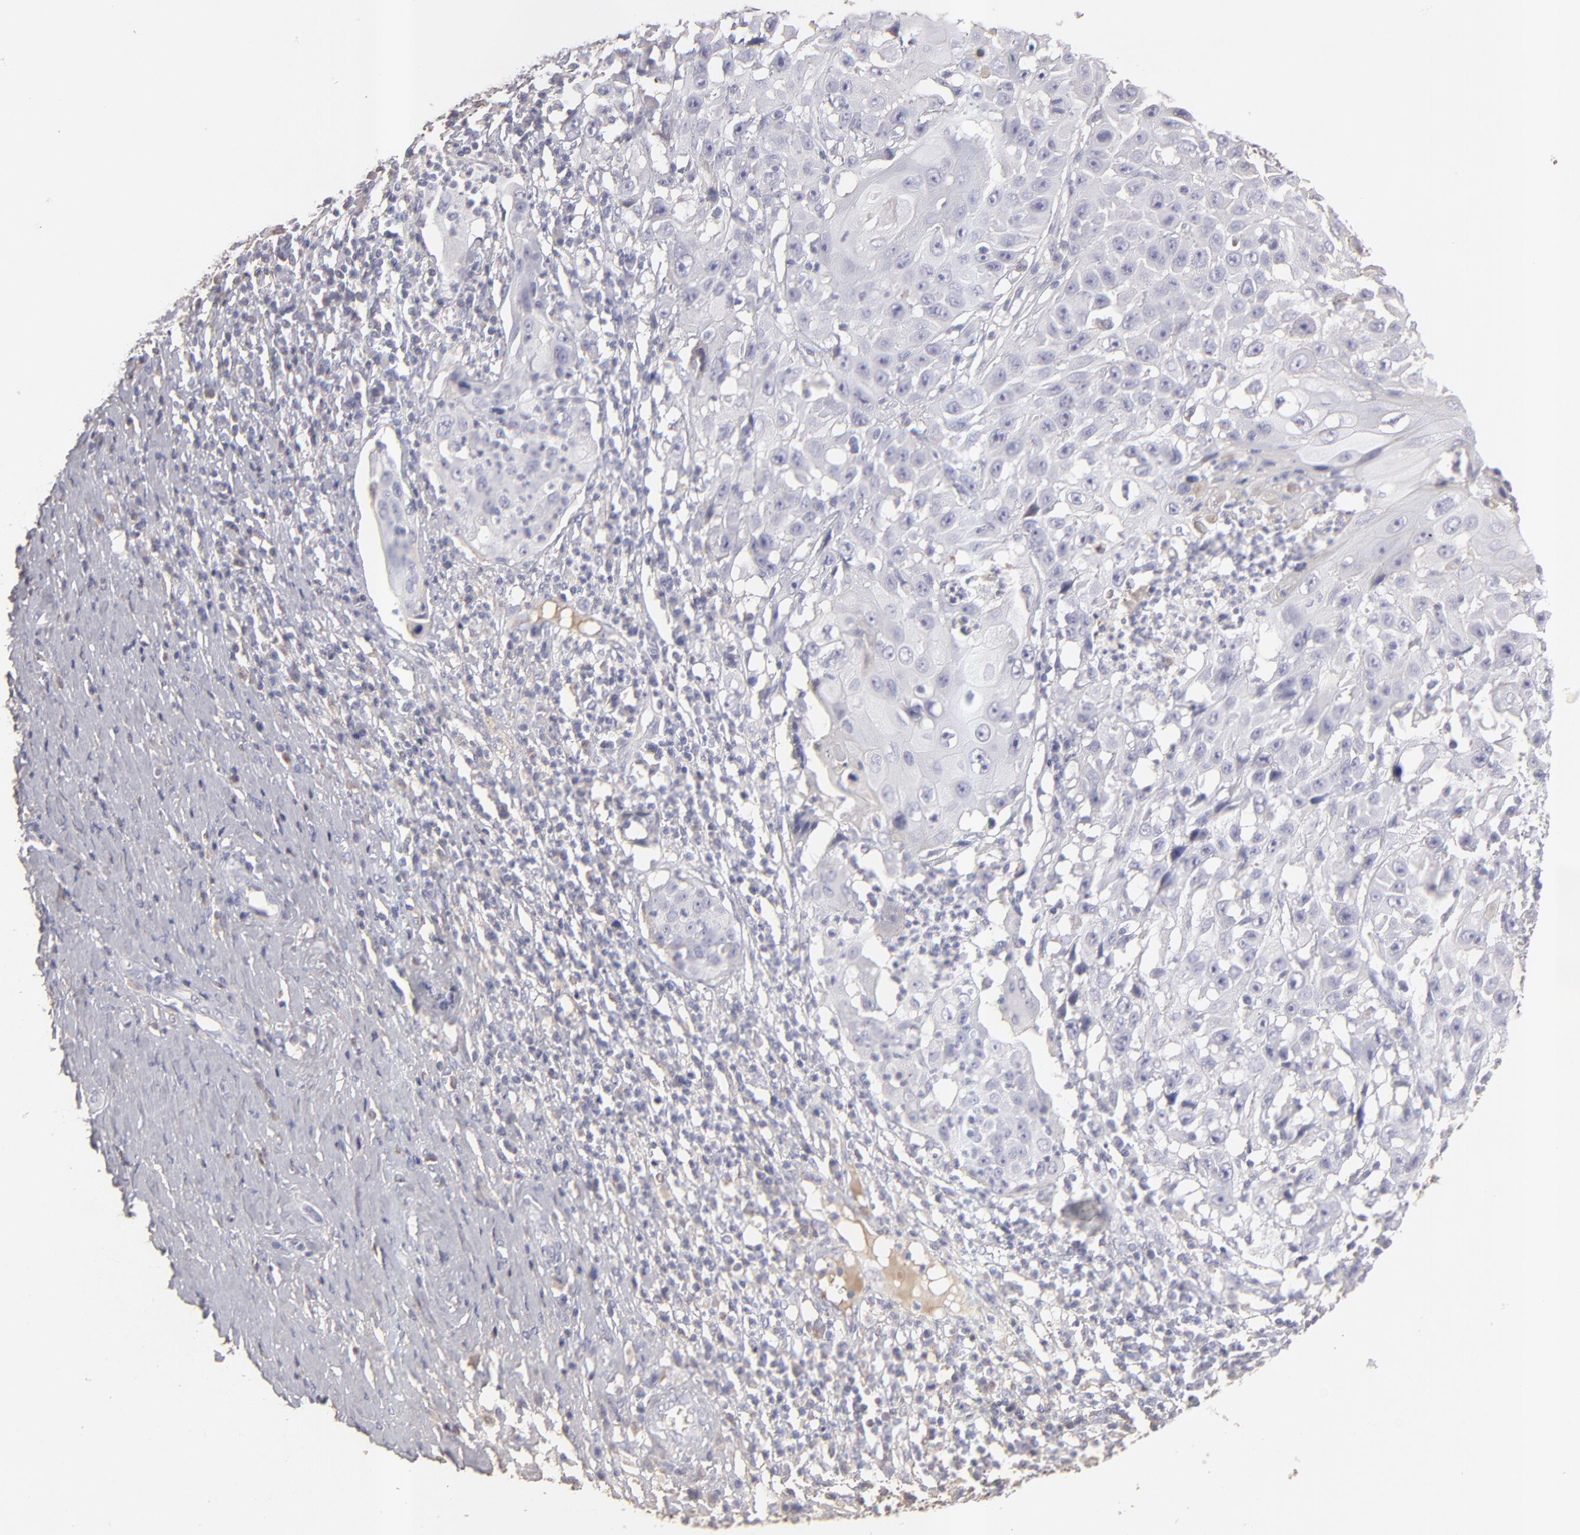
{"staining": {"intensity": "negative", "quantity": "none", "location": "none"}, "tissue": "cervical cancer", "cell_type": "Tumor cells", "image_type": "cancer", "snomed": [{"axis": "morphology", "description": "Squamous cell carcinoma, NOS"}, {"axis": "topography", "description": "Cervix"}], "caption": "Cervical squamous cell carcinoma was stained to show a protein in brown. There is no significant staining in tumor cells.", "gene": "ABCC4", "patient": {"sex": "female", "age": 39}}